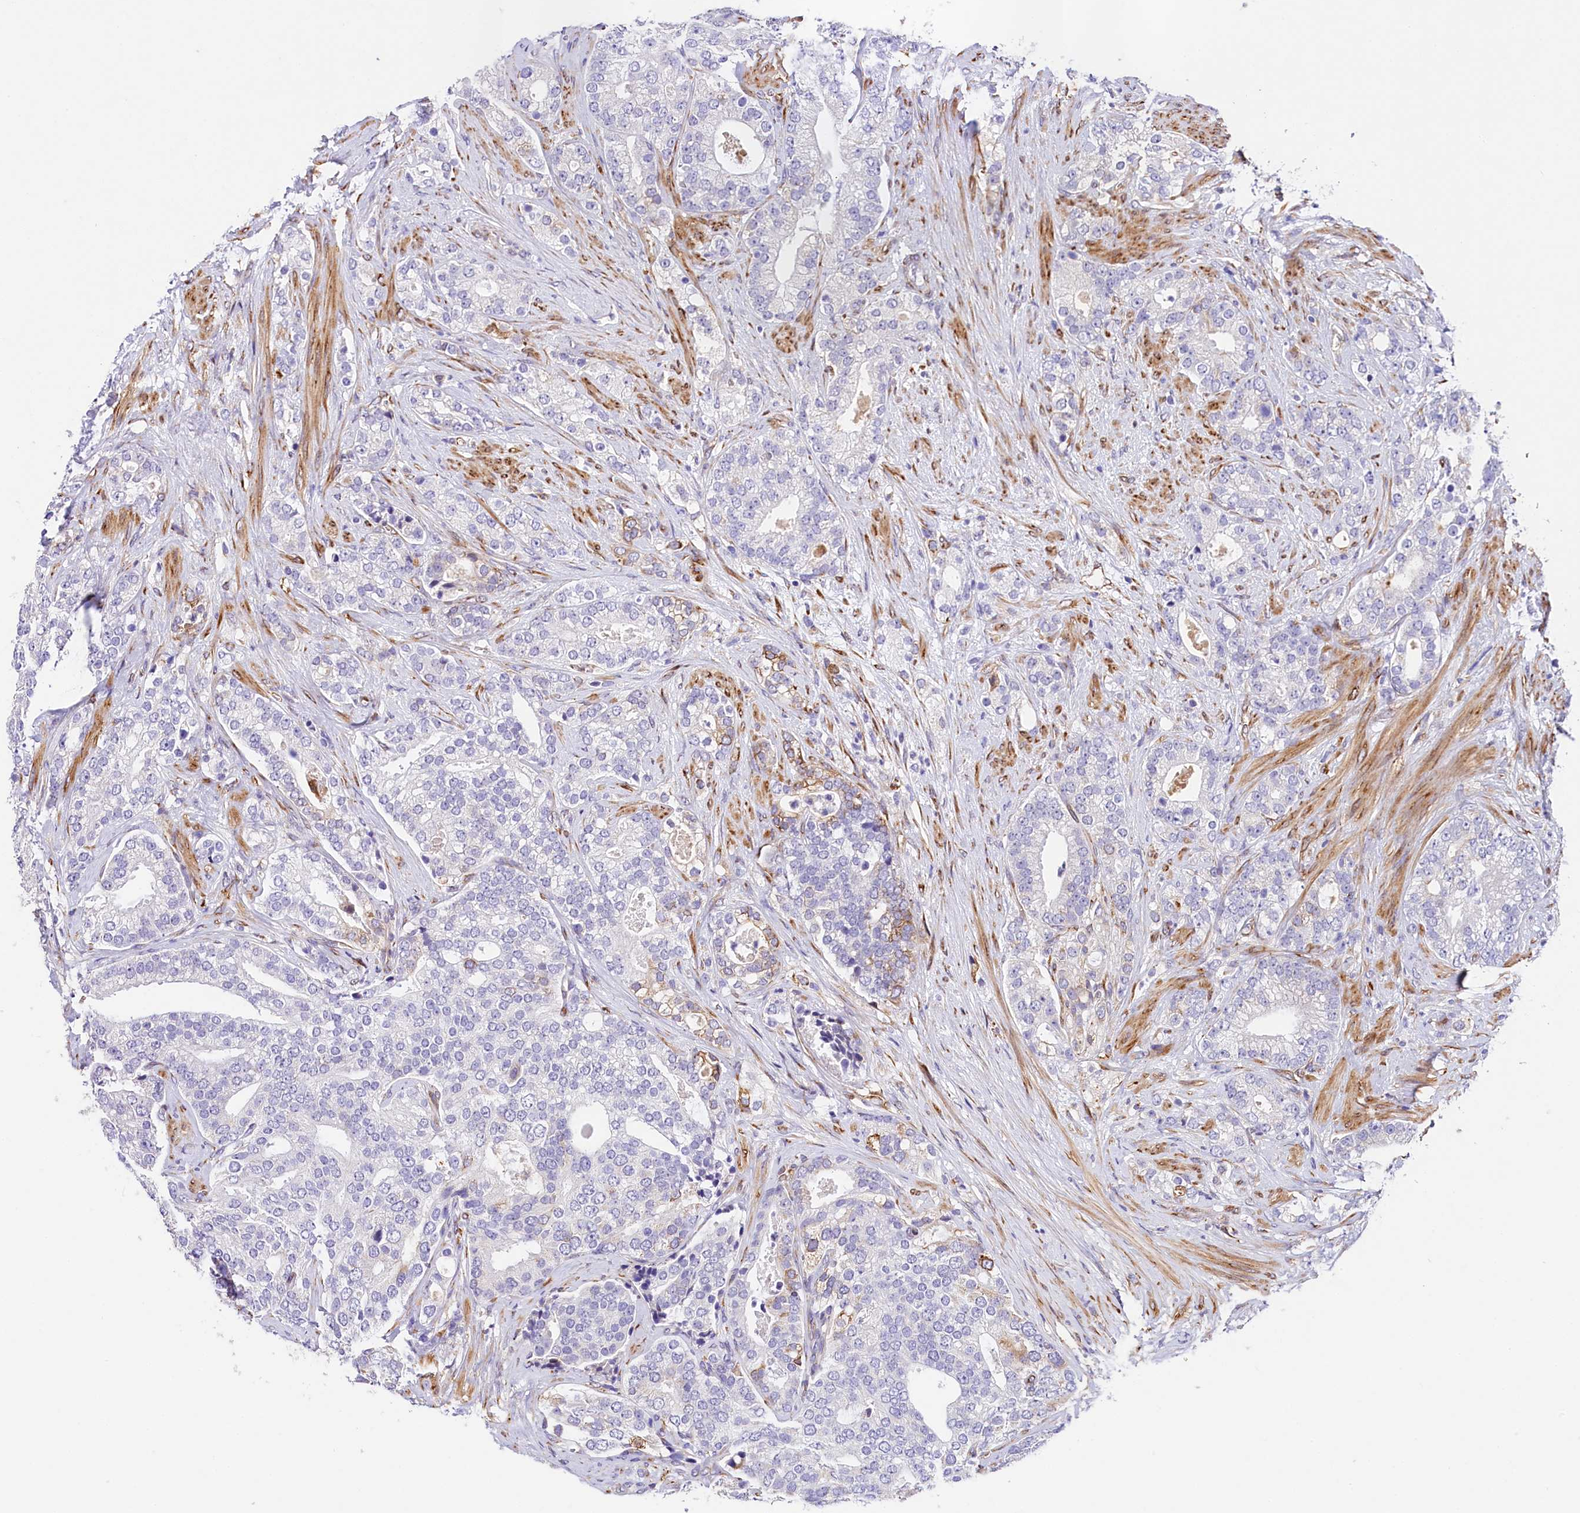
{"staining": {"intensity": "negative", "quantity": "none", "location": "none"}, "tissue": "prostate cancer", "cell_type": "Tumor cells", "image_type": "cancer", "snomed": [{"axis": "morphology", "description": "Adenocarcinoma, High grade"}, {"axis": "topography", "description": "Prostate and seminal vesicle, NOS"}], "caption": "Immunohistochemical staining of prostate high-grade adenocarcinoma reveals no significant staining in tumor cells.", "gene": "ITGA1", "patient": {"sex": "male", "age": 67}}